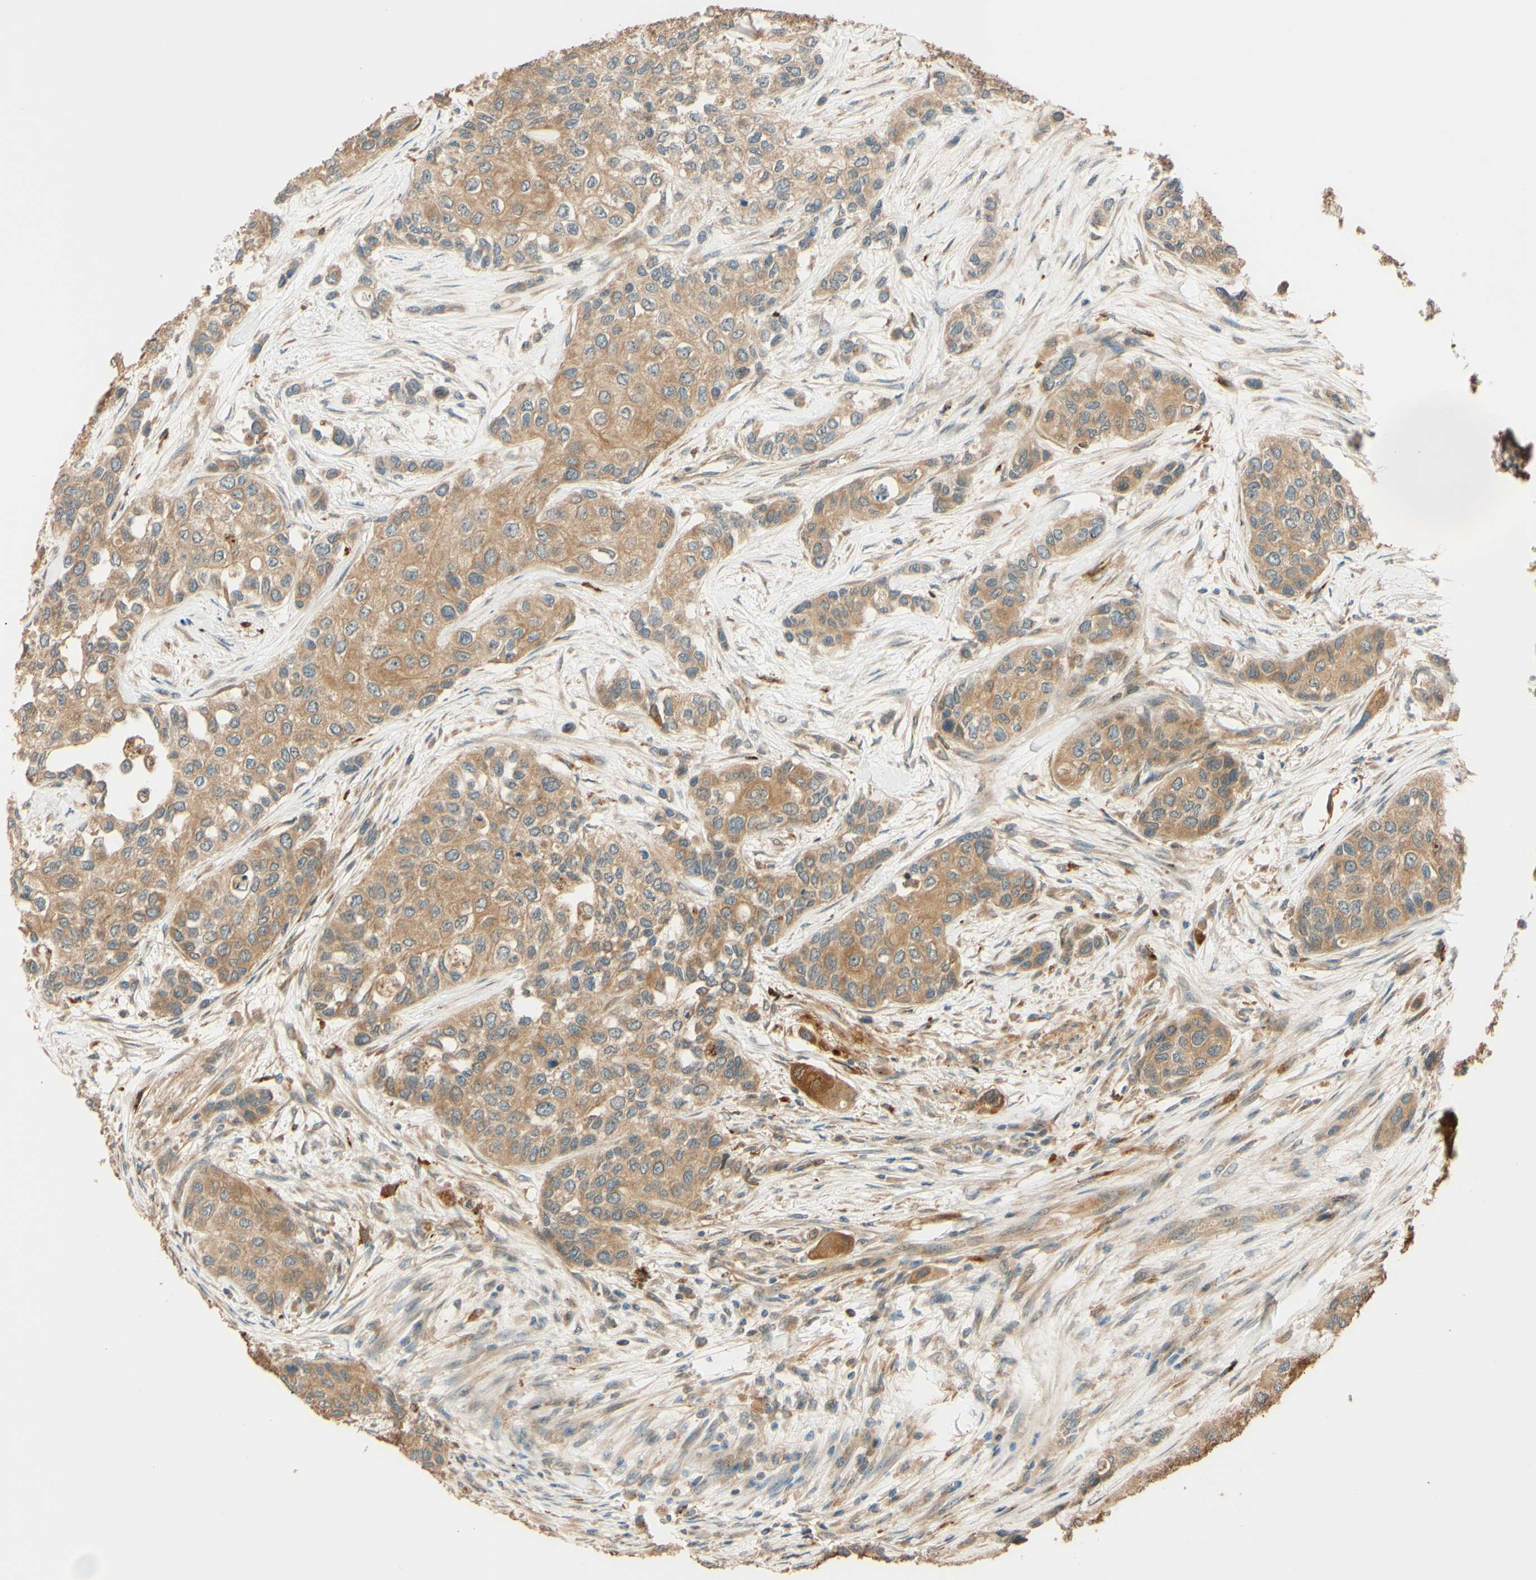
{"staining": {"intensity": "moderate", "quantity": ">75%", "location": "cytoplasmic/membranous"}, "tissue": "urothelial cancer", "cell_type": "Tumor cells", "image_type": "cancer", "snomed": [{"axis": "morphology", "description": "Urothelial carcinoma, High grade"}, {"axis": "topography", "description": "Urinary bladder"}], "caption": "Immunohistochemistry (IHC) of human urothelial cancer demonstrates medium levels of moderate cytoplasmic/membranous expression in about >75% of tumor cells.", "gene": "RNF19A", "patient": {"sex": "female", "age": 56}}